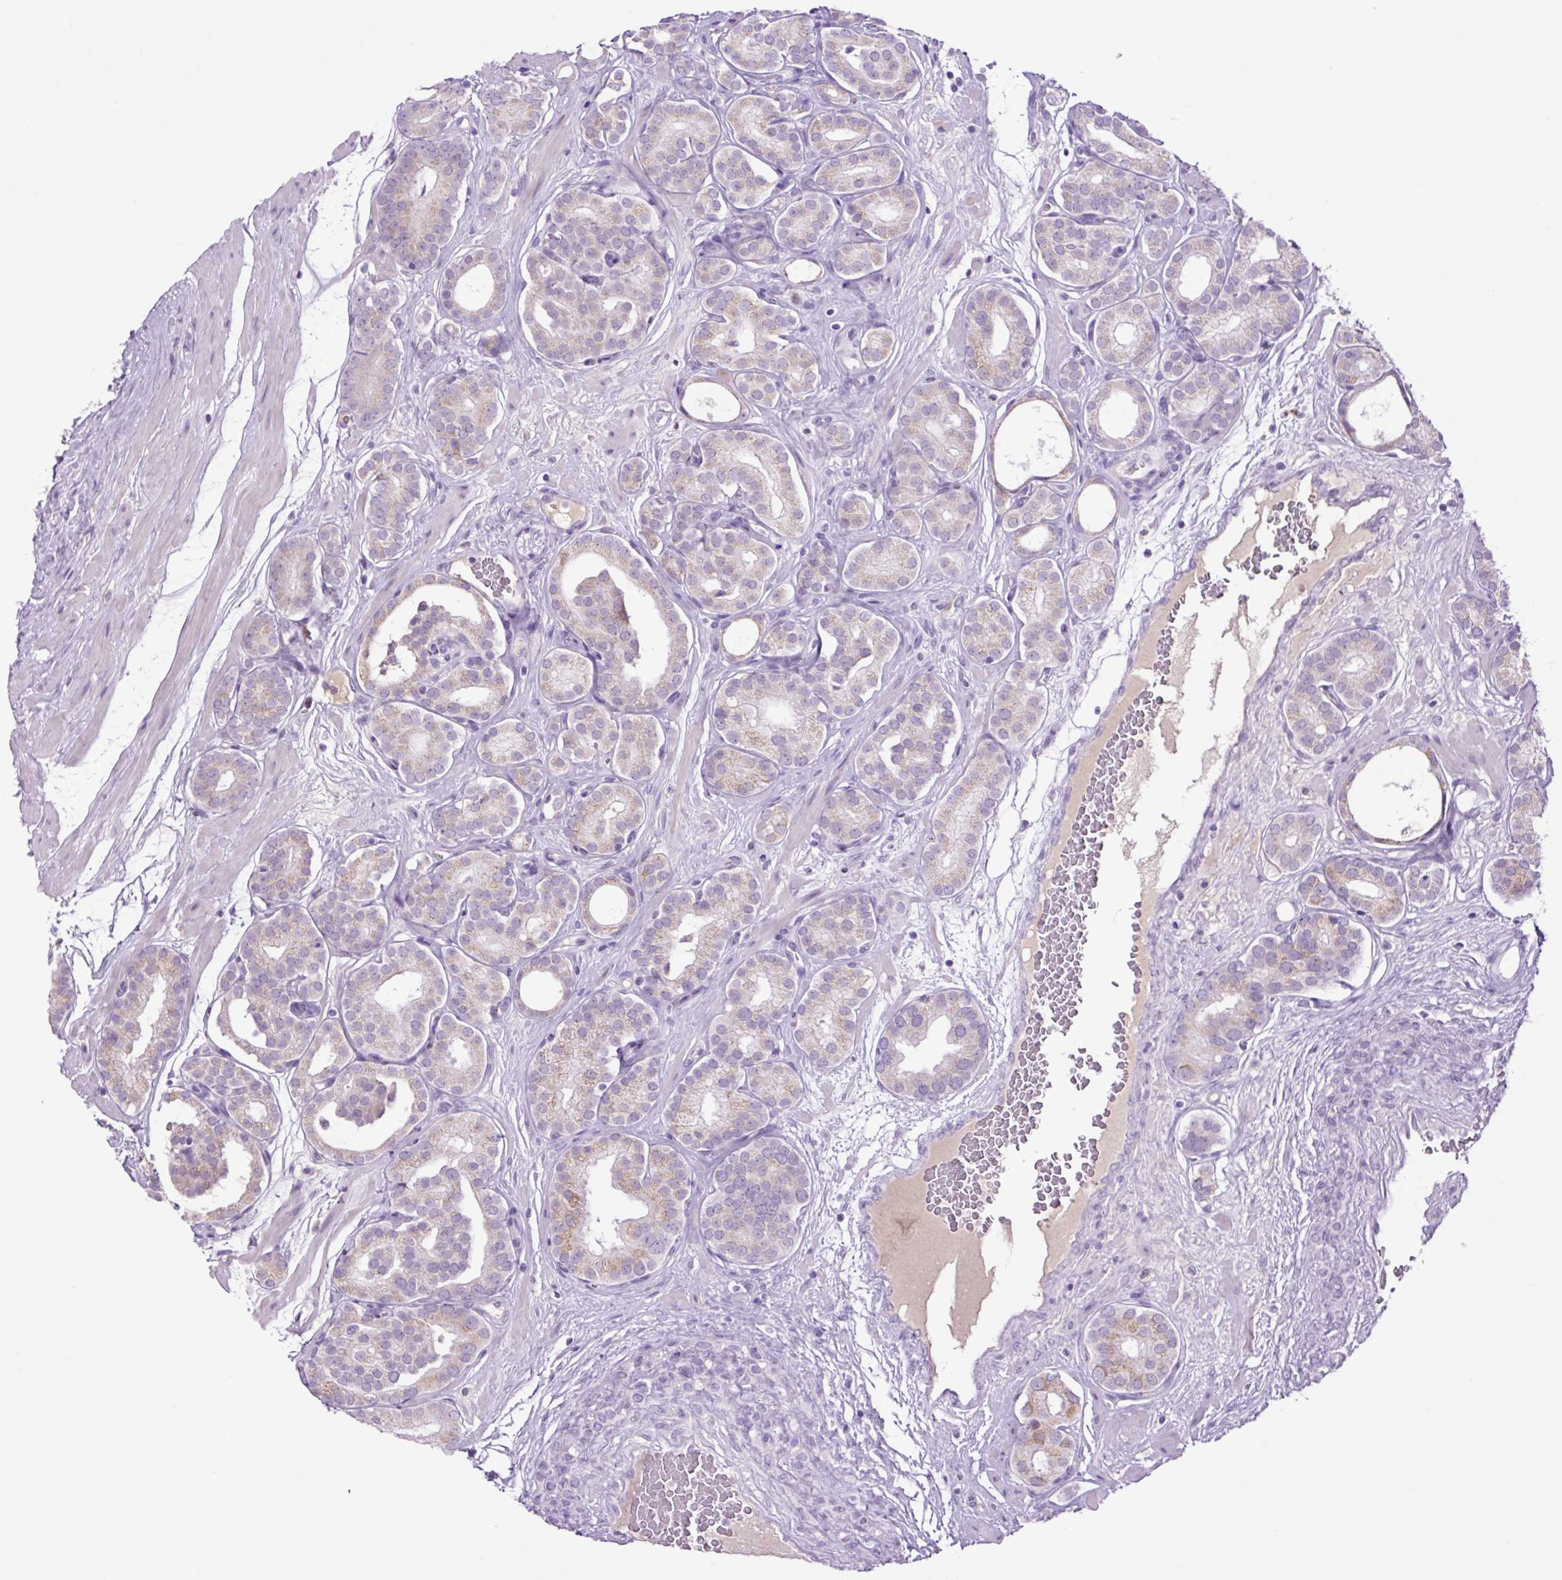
{"staining": {"intensity": "negative", "quantity": "none", "location": "none"}, "tissue": "prostate cancer", "cell_type": "Tumor cells", "image_type": "cancer", "snomed": [{"axis": "morphology", "description": "Adenocarcinoma, High grade"}, {"axis": "topography", "description": "Prostate"}], "caption": "A high-resolution photomicrograph shows immunohistochemistry (IHC) staining of prostate cancer, which displays no significant positivity in tumor cells.", "gene": "MFSD3", "patient": {"sex": "male", "age": 66}}